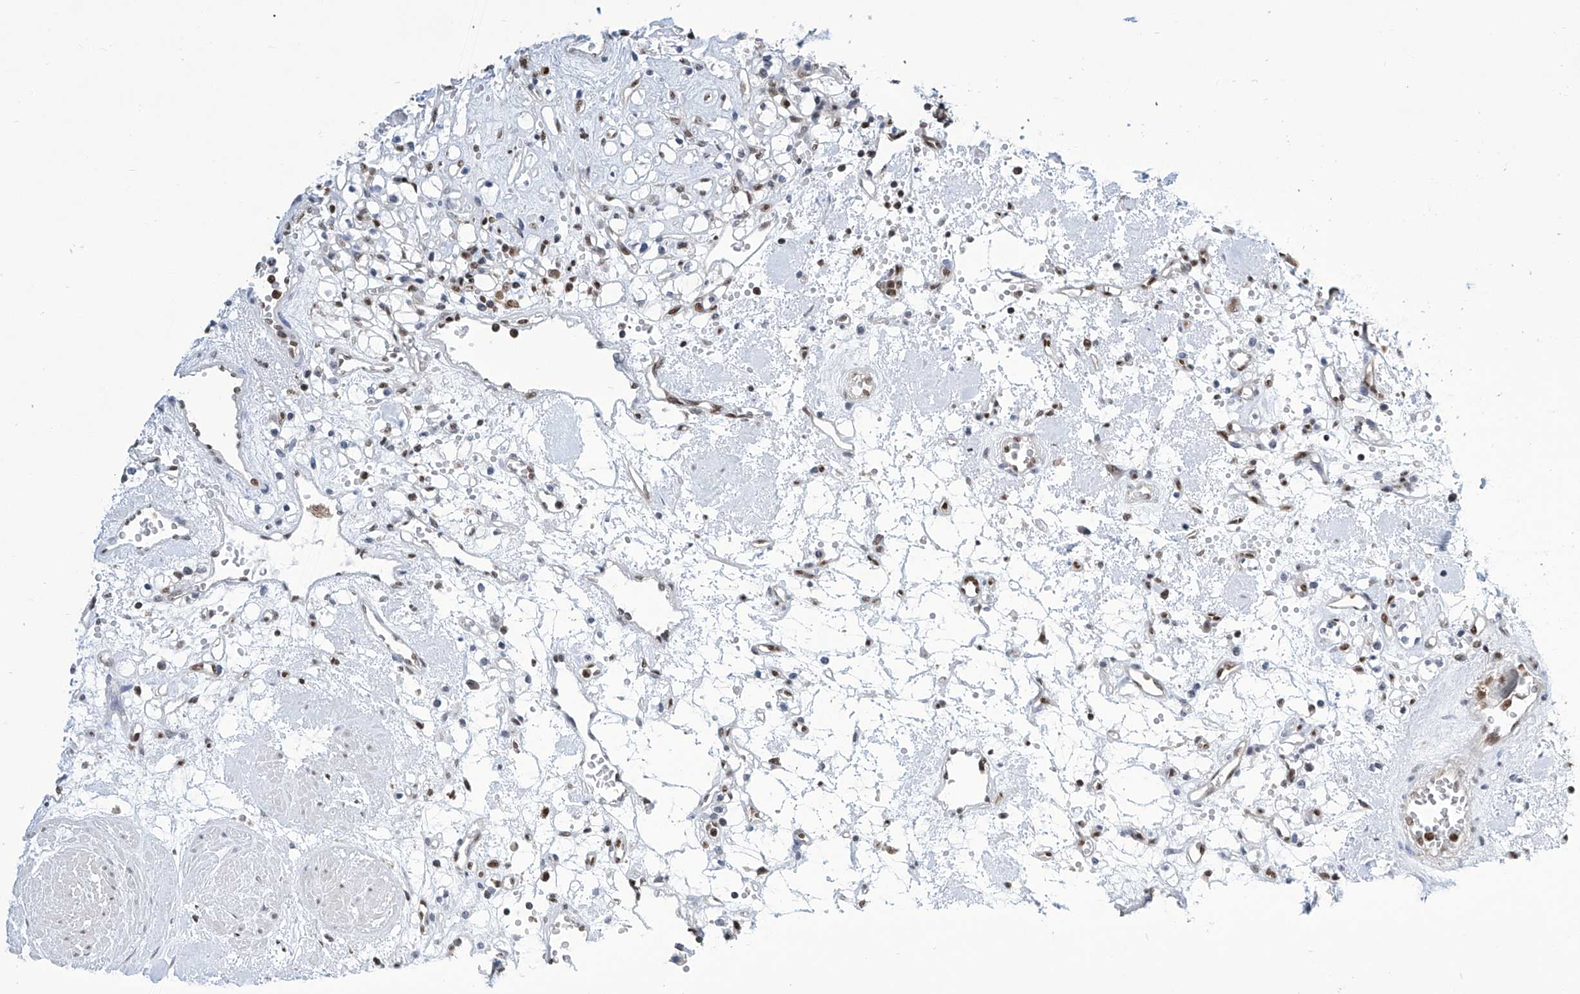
{"staining": {"intensity": "weak", "quantity": "<25%", "location": "nuclear"}, "tissue": "renal cancer", "cell_type": "Tumor cells", "image_type": "cancer", "snomed": [{"axis": "morphology", "description": "Adenocarcinoma, NOS"}, {"axis": "topography", "description": "Kidney"}], "caption": "Immunohistochemical staining of renal cancer (adenocarcinoma) exhibits no significant positivity in tumor cells. Brightfield microscopy of immunohistochemistry (IHC) stained with DAB (brown) and hematoxylin (blue), captured at high magnification.", "gene": "SREBF2", "patient": {"sex": "female", "age": 59}}